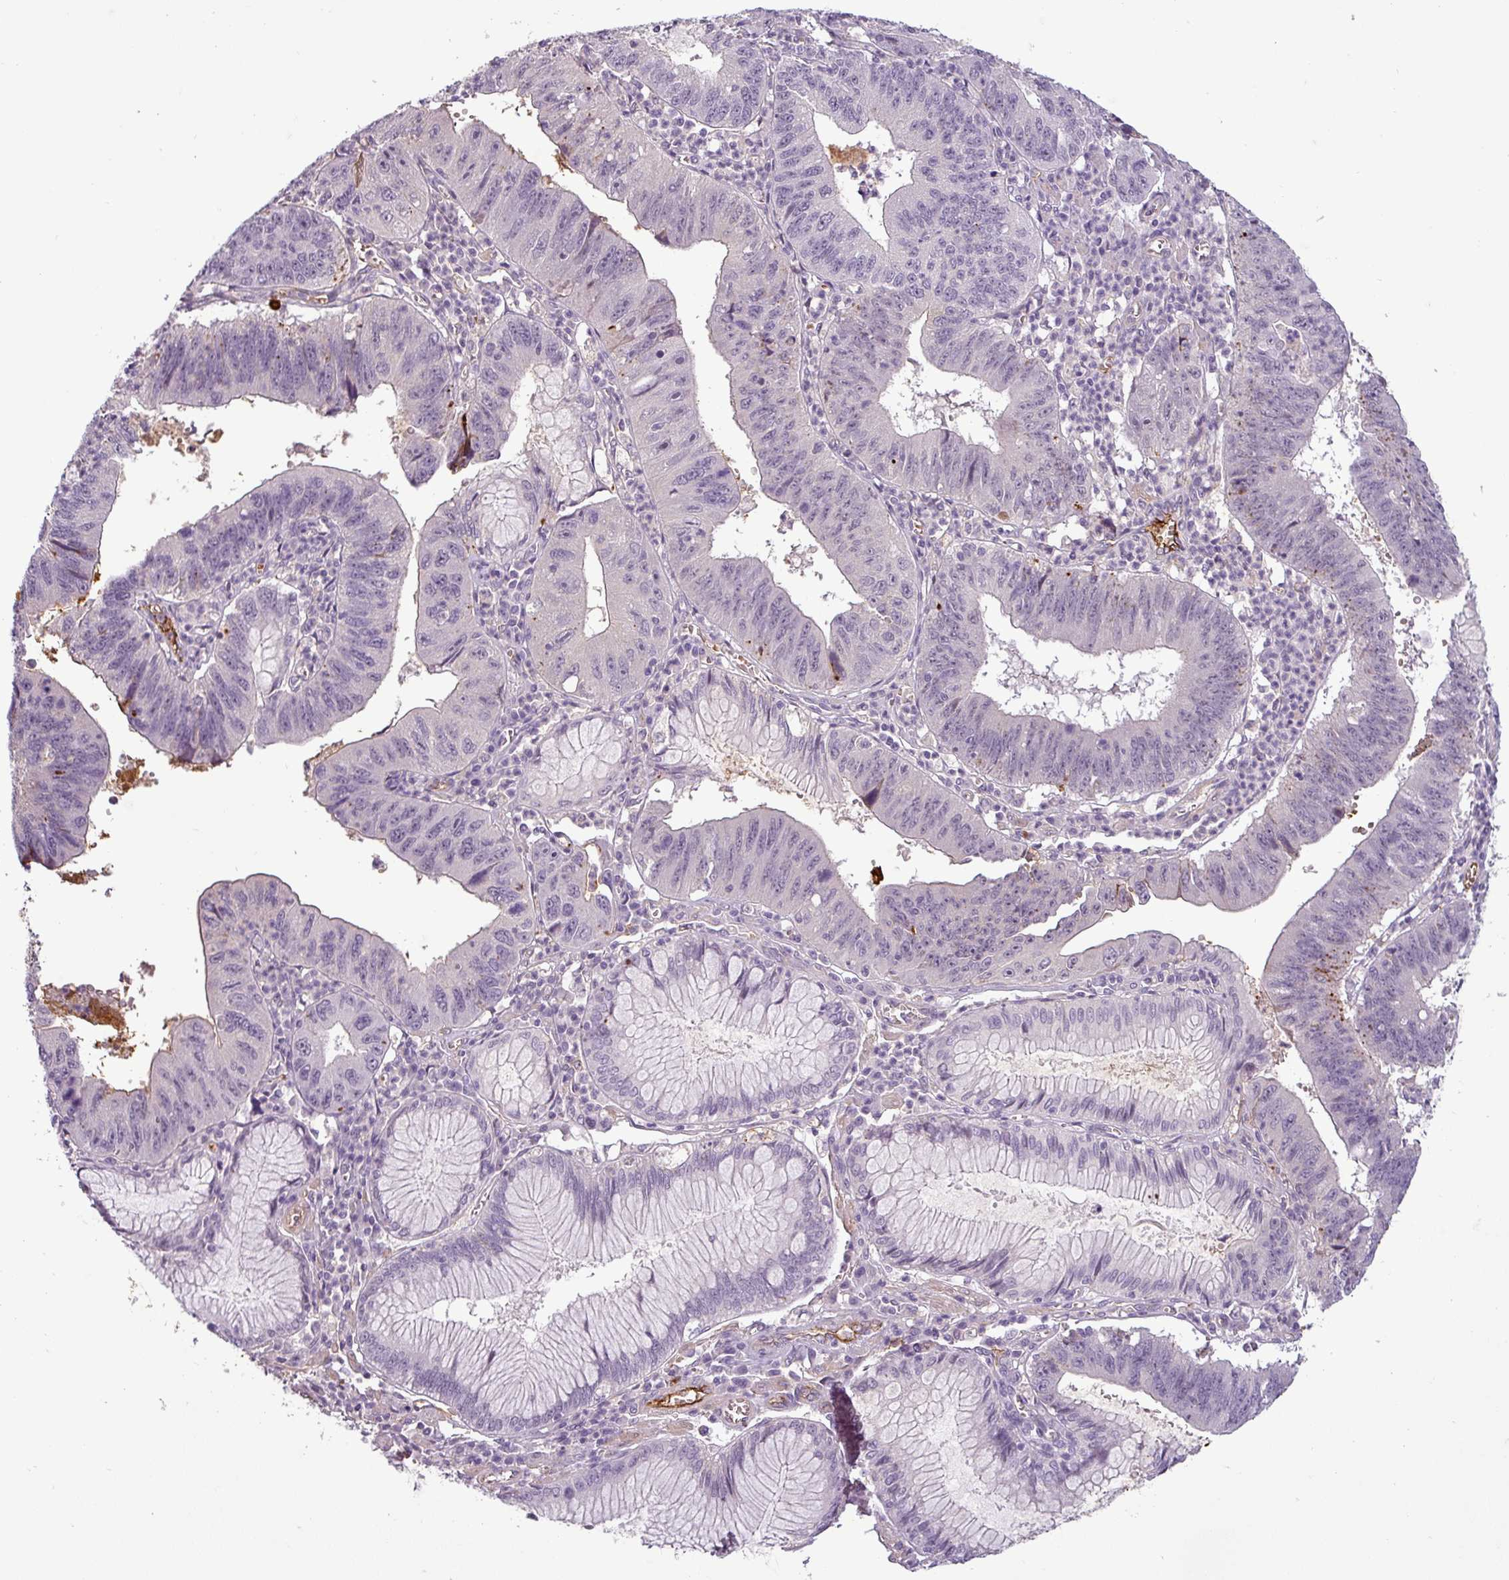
{"staining": {"intensity": "negative", "quantity": "none", "location": "none"}, "tissue": "stomach cancer", "cell_type": "Tumor cells", "image_type": "cancer", "snomed": [{"axis": "morphology", "description": "Adenocarcinoma, NOS"}, {"axis": "topography", "description": "Stomach"}], "caption": "An immunohistochemistry (IHC) micrograph of adenocarcinoma (stomach) is shown. There is no staining in tumor cells of adenocarcinoma (stomach).", "gene": "APOC1", "patient": {"sex": "male", "age": 59}}